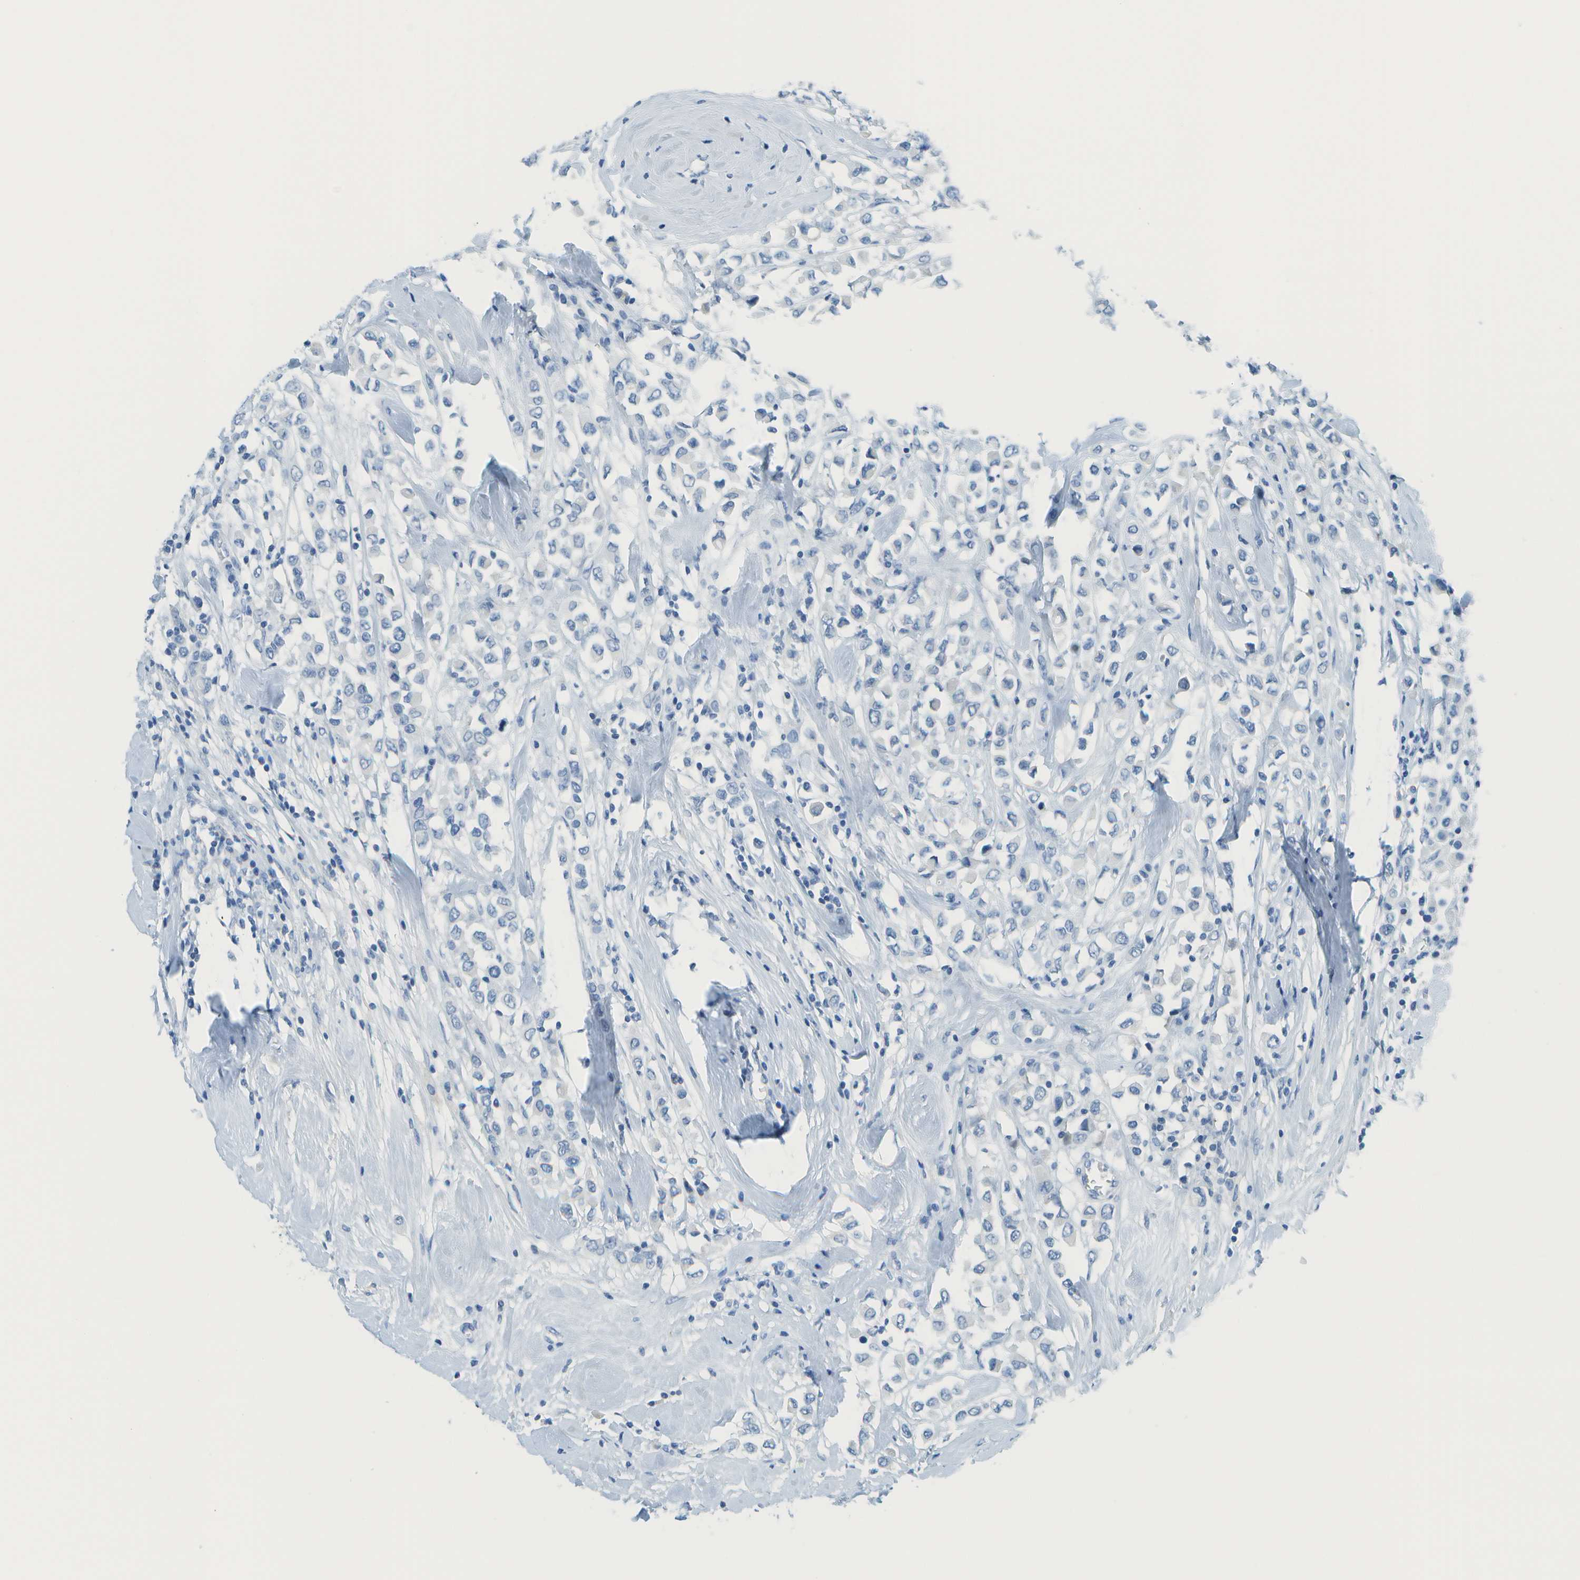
{"staining": {"intensity": "negative", "quantity": "none", "location": "none"}, "tissue": "breast cancer", "cell_type": "Tumor cells", "image_type": "cancer", "snomed": [{"axis": "morphology", "description": "Duct carcinoma"}, {"axis": "topography", "description": "Breast"}], "caption": "Protein analysis of breast infiltrating ductal carcinoma reveals no significant positivity in tumor cells.", "gene": "C1S", "patient": {"sex": "female", "age": 61}}